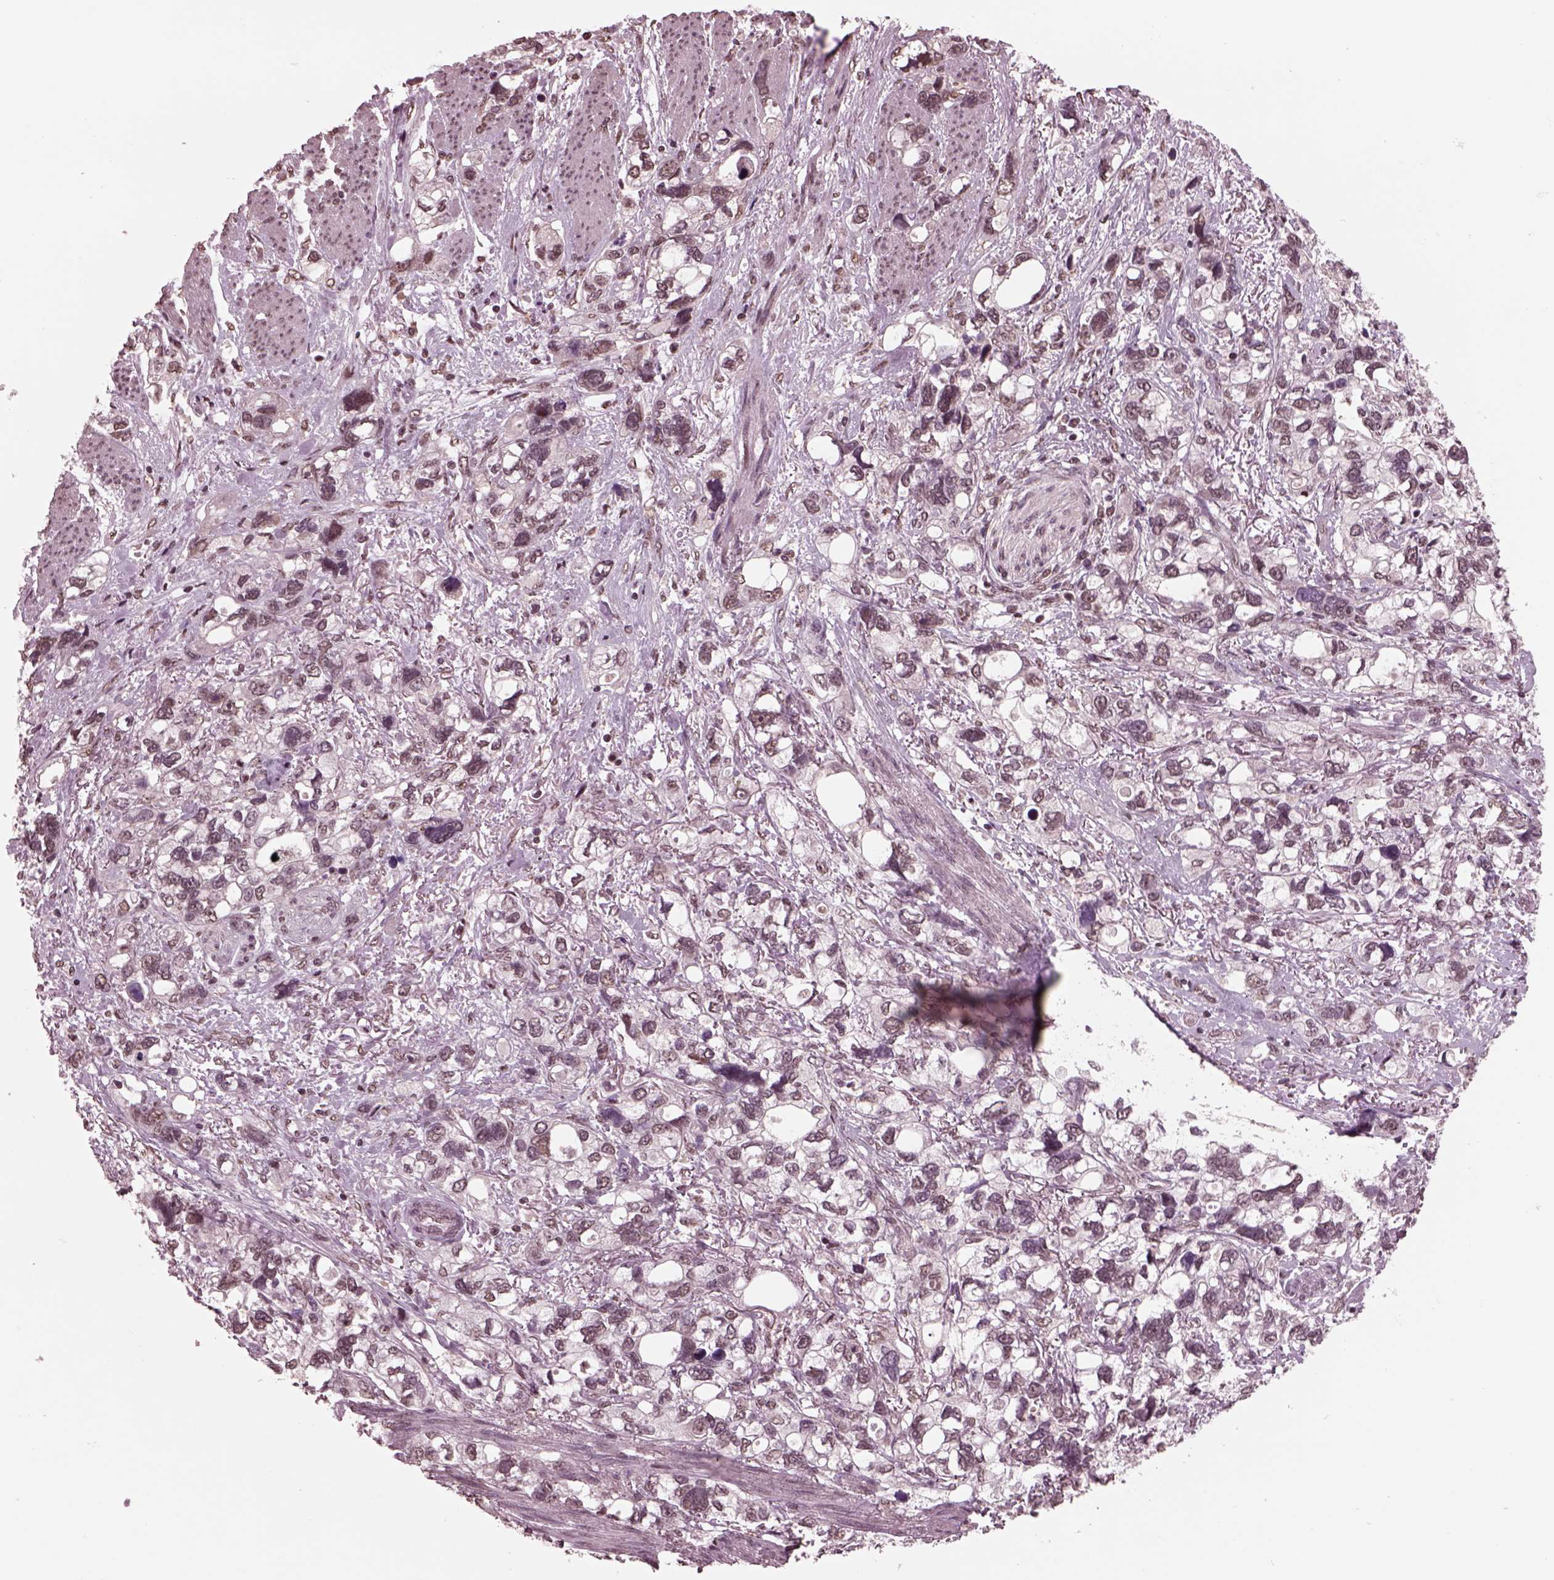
{"staining": {"intensity": "weak", "quantity": "25%-75%", "location": "nuclear"}, "tissue": "stomach cancer", "cell_type": "Tumor cells", "image_type": "cancer", "snomed": [{"axis": "morphology", "description": "Adenocarcinoma, NOS"}, {"axis": "topography", "description": "Stomach, upper"}], "caption": "Protein expression analysis of stomach adenocarcinoma displays weak nuclear expression in about 25%-75% of tumor cells. Immunohistochemistry (ihc) stains the protein of interest in brown and the nuclei are stained blue.", "gene": "NAP1L5", "patient": {"sex": "female", "age": 81}}